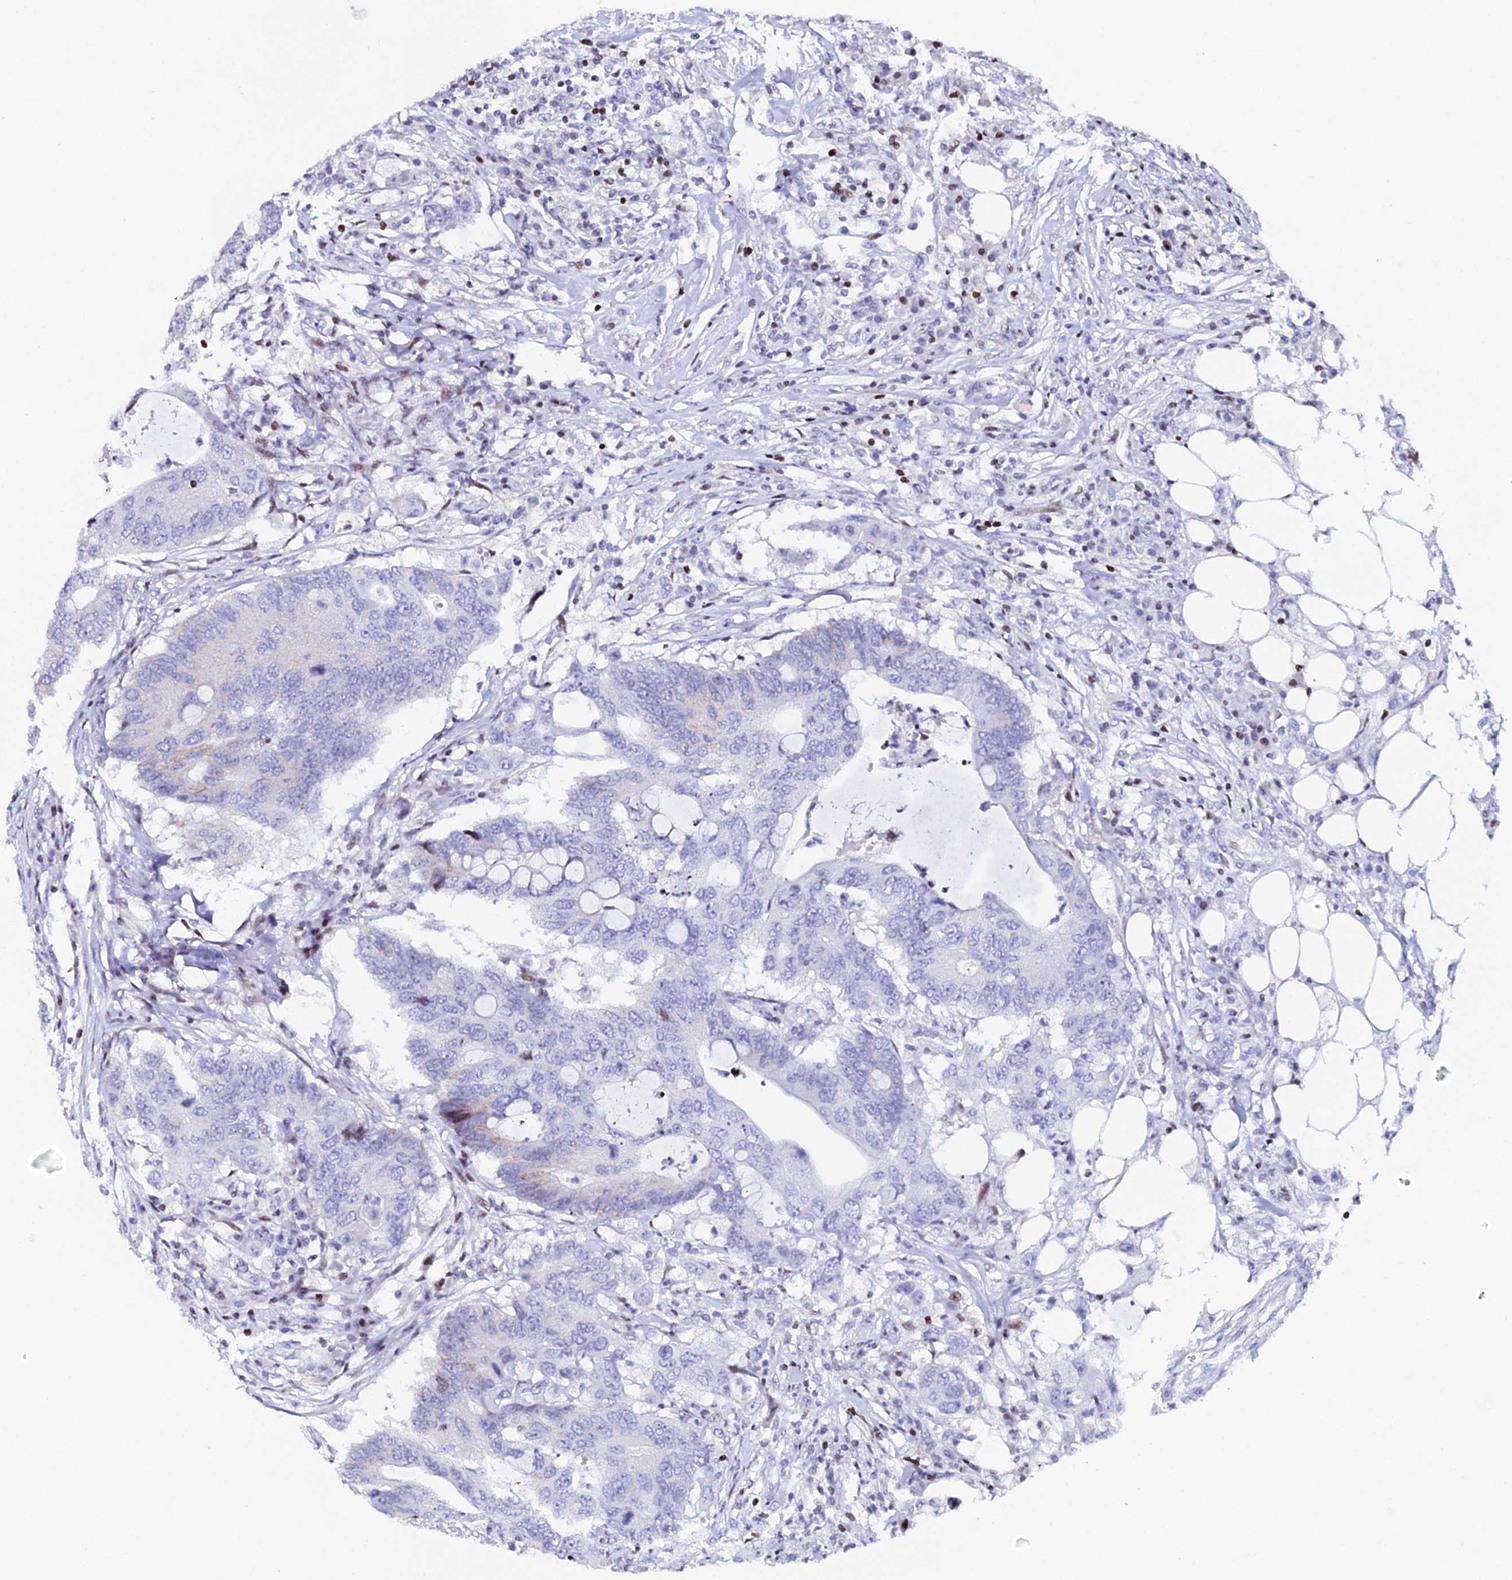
{"staining": {"intensity": "negative", "quantity": "none", "location": "none"}, "tissue": "colorectal cancer", "cell_type": "Tumor cells", "image_type": "cancer", "snomed": [{"axis": "morphology", "description": "Adenocarcinoma, NOS"}, {"axis": "topography", "description": "Colon"}], "caption": "This image is of colorectal cancer stained with IHC to label a protein in brown with the nuclei are counter-stained blue. There is no positivity in tumor cells. Nuclei are stained in blue.", "gene": "MYNN", "patient": {"sex": "male", "age": 71}}